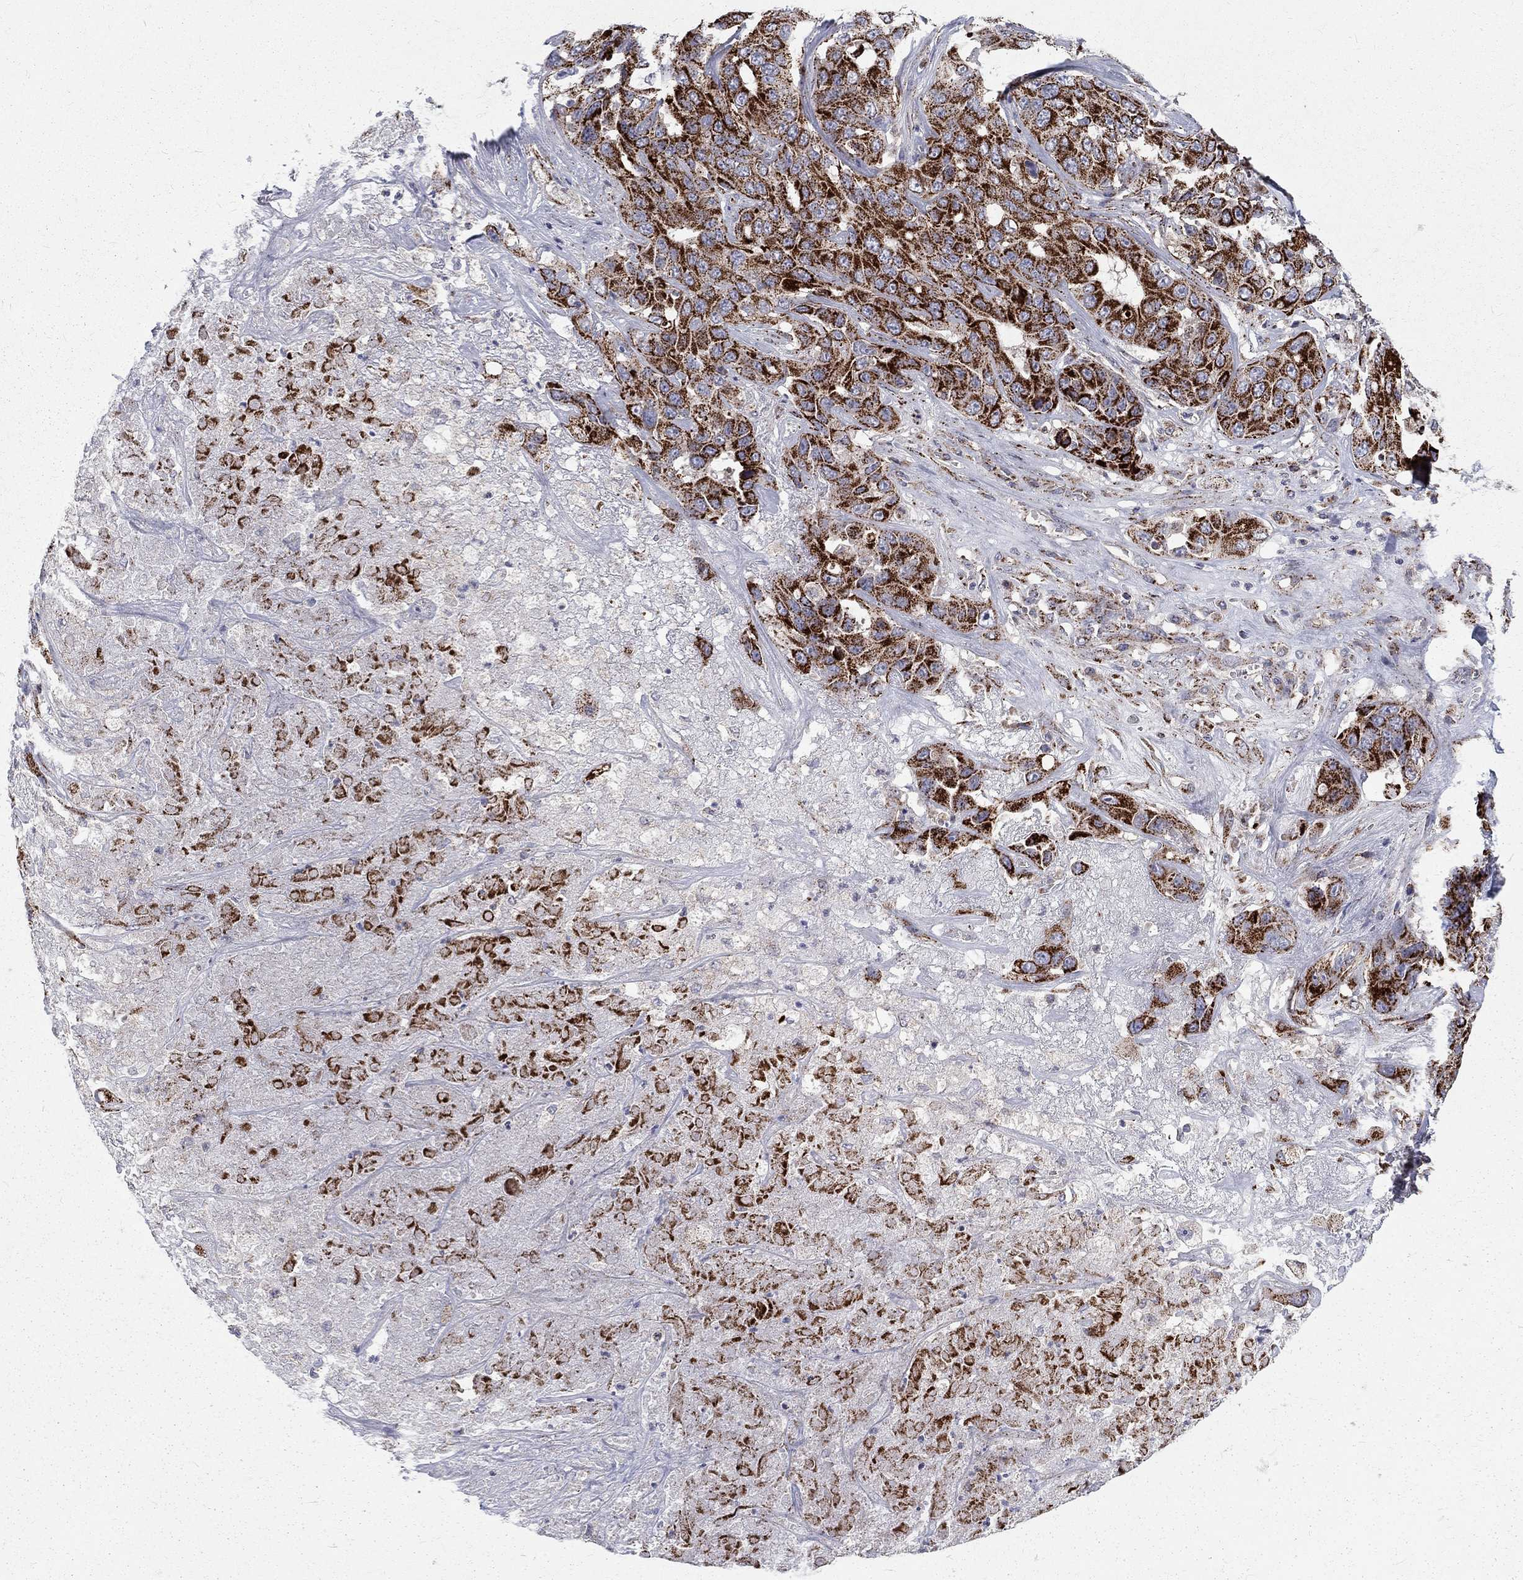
{"staining": {"intensity": "strong", "quantity": ">75%", "location": "cytoplasmic/membranous"}, "tissue": "liver cancer", "cell_type": "Tumor cells", "image_type": "cancer", "snomed": [{"axis": "morphology", "description": "Cholangiocarcinoma"}, {"axis": "topography", "description": "Liver"}], "caption": "Cholangiocarcinoma (liver) stained for a protein demonstrates strong cytoplasmic/membranous positivity in tumor cells. (brown staining indicates protein expression, while blue staining denotes nuclei).", "gene": "ALDH1B1", "patient": {"sex": "female", "age": 52}}